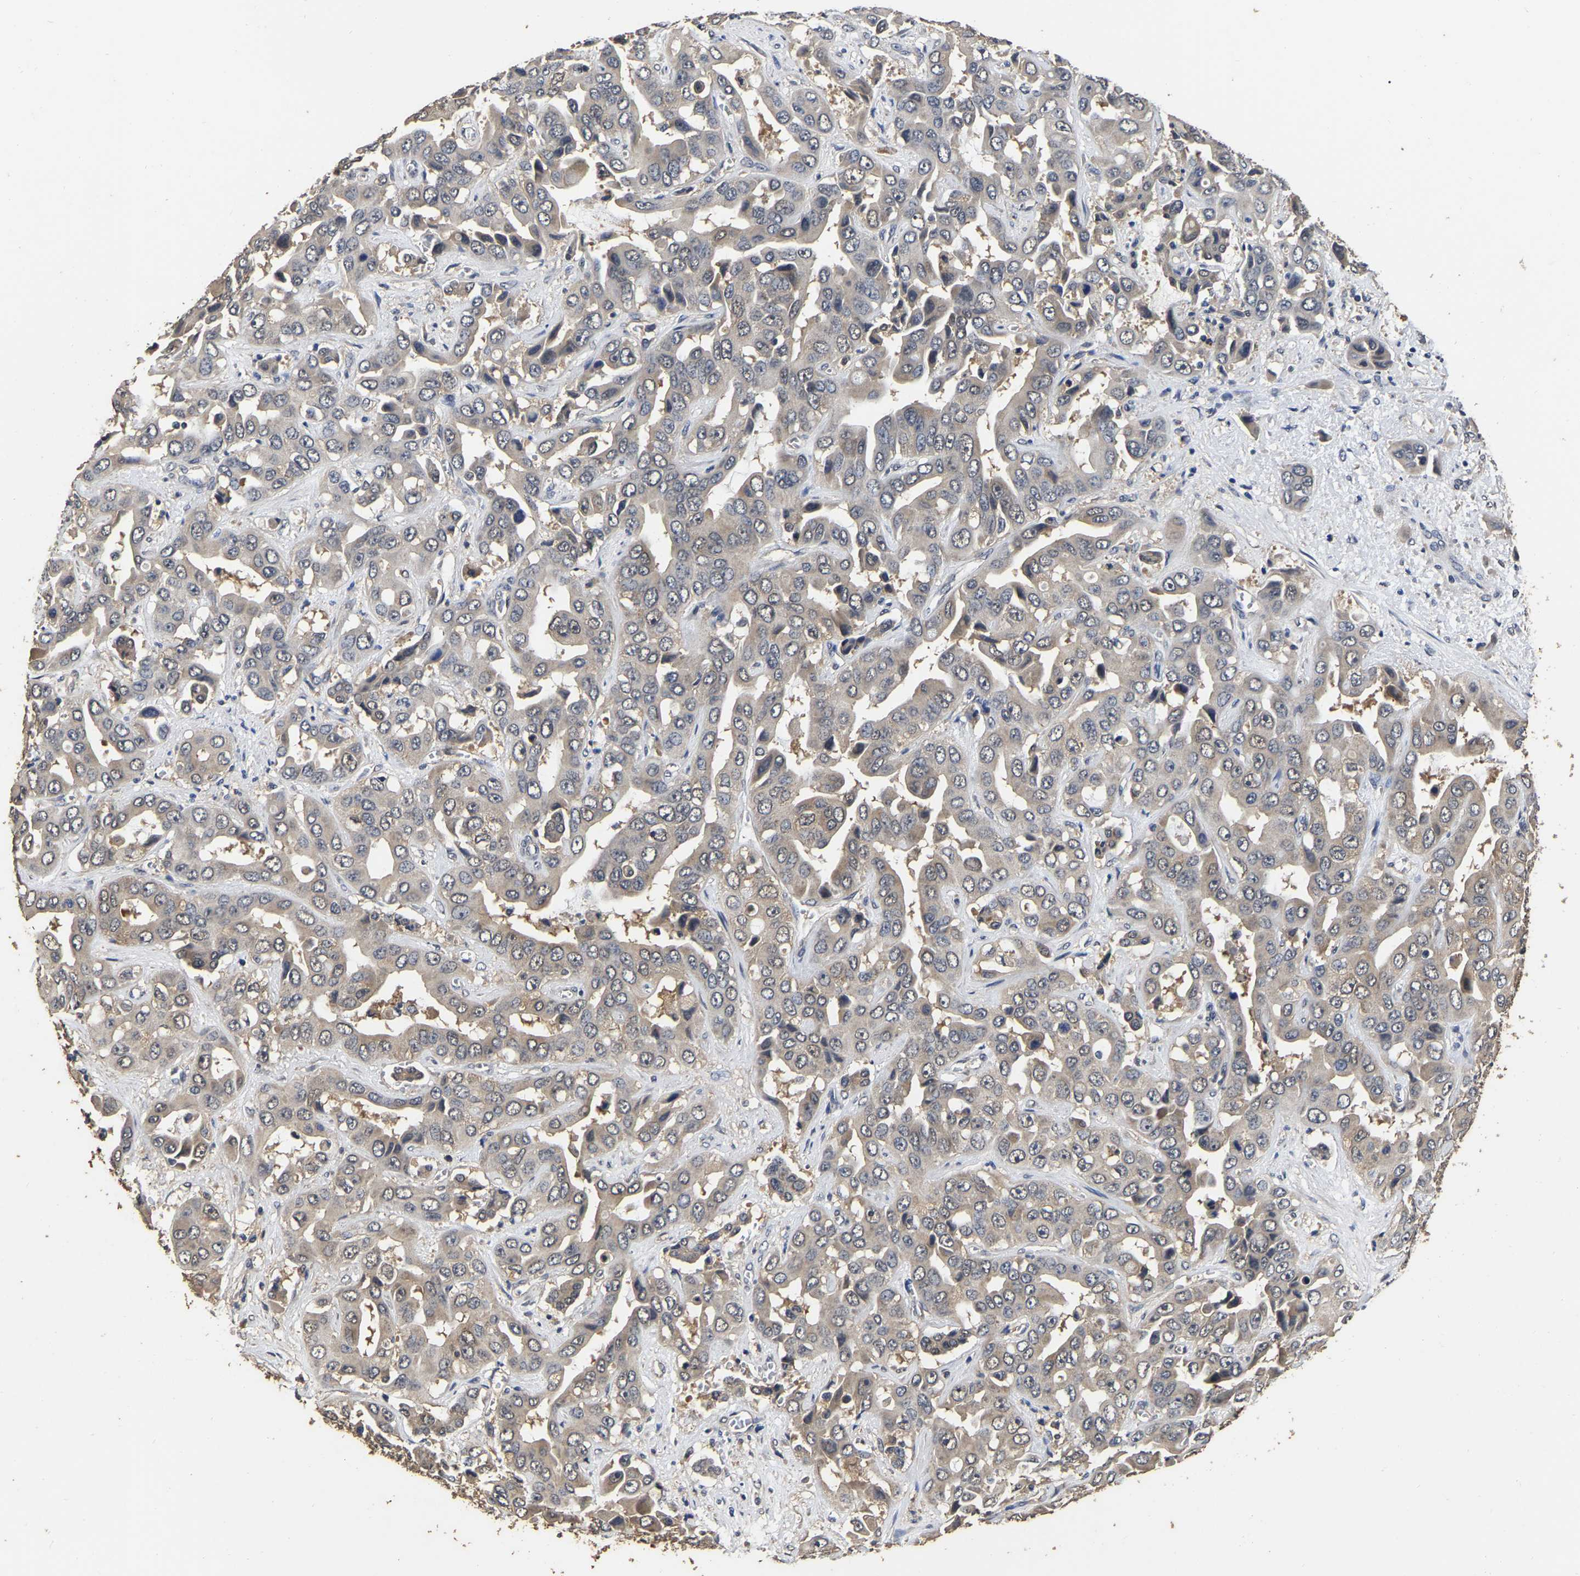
{"staining": {"intensity": "weak", "quantity": "<25%", "location": "cytoplasmic/membranous"}, "tissue": "liver cancer", "cell_type": "Tumor cells", "image_type": "cancer", "snomed": [{"axis": "morphology", "description": "Cholangiocarcinoma"}, {"axis": "topography", "description": "Liver"}], "caption": "This is an IHC photomicrograph of human liver cholangiocarcinoma. There is no expression in tumor cells.", "gene": "STK32C", "patient": {"sex": "female", "age": 52}}